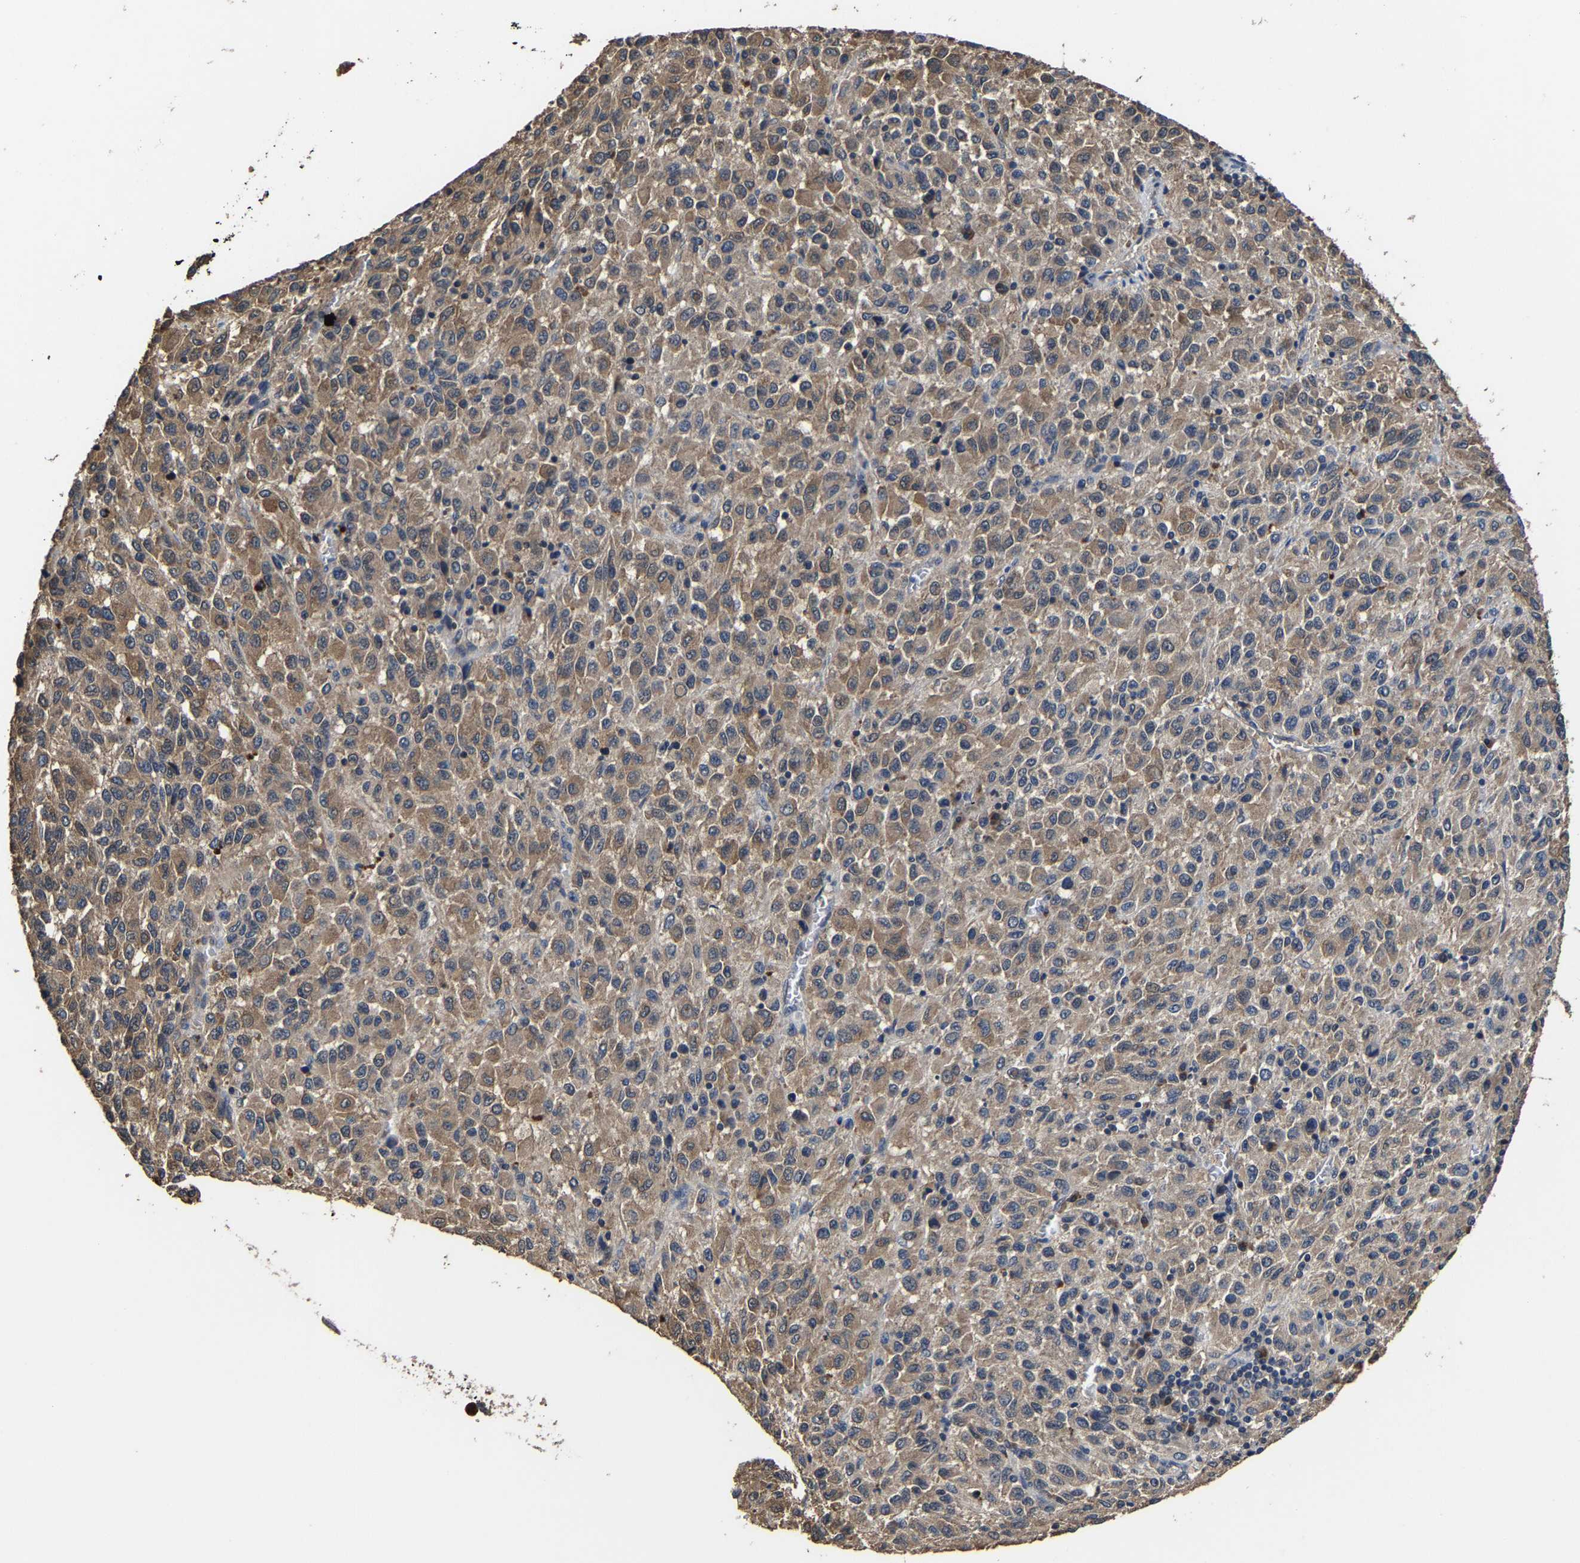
{"staining": {"intensity": "moderate", "quantity": ">75%", "location": "cytoplasmic/membranous"}, "tissue": "melanoma", "cell_type": "Tumor cells", "image_type": "cancer", "snomed": [{"axis": "morphology", "description": "Malignant melanoma, Metastatic site"}, {"axis": "topography", "description": "Lung"}], "caption": "Immunohistochemical staining of human melanoma reveals moderate cytoplasmic/membranous protein expression in approximately >75% of tumor cells.", "gene": "EBAG9", "patient": {"sex": "male", "age": 64}}